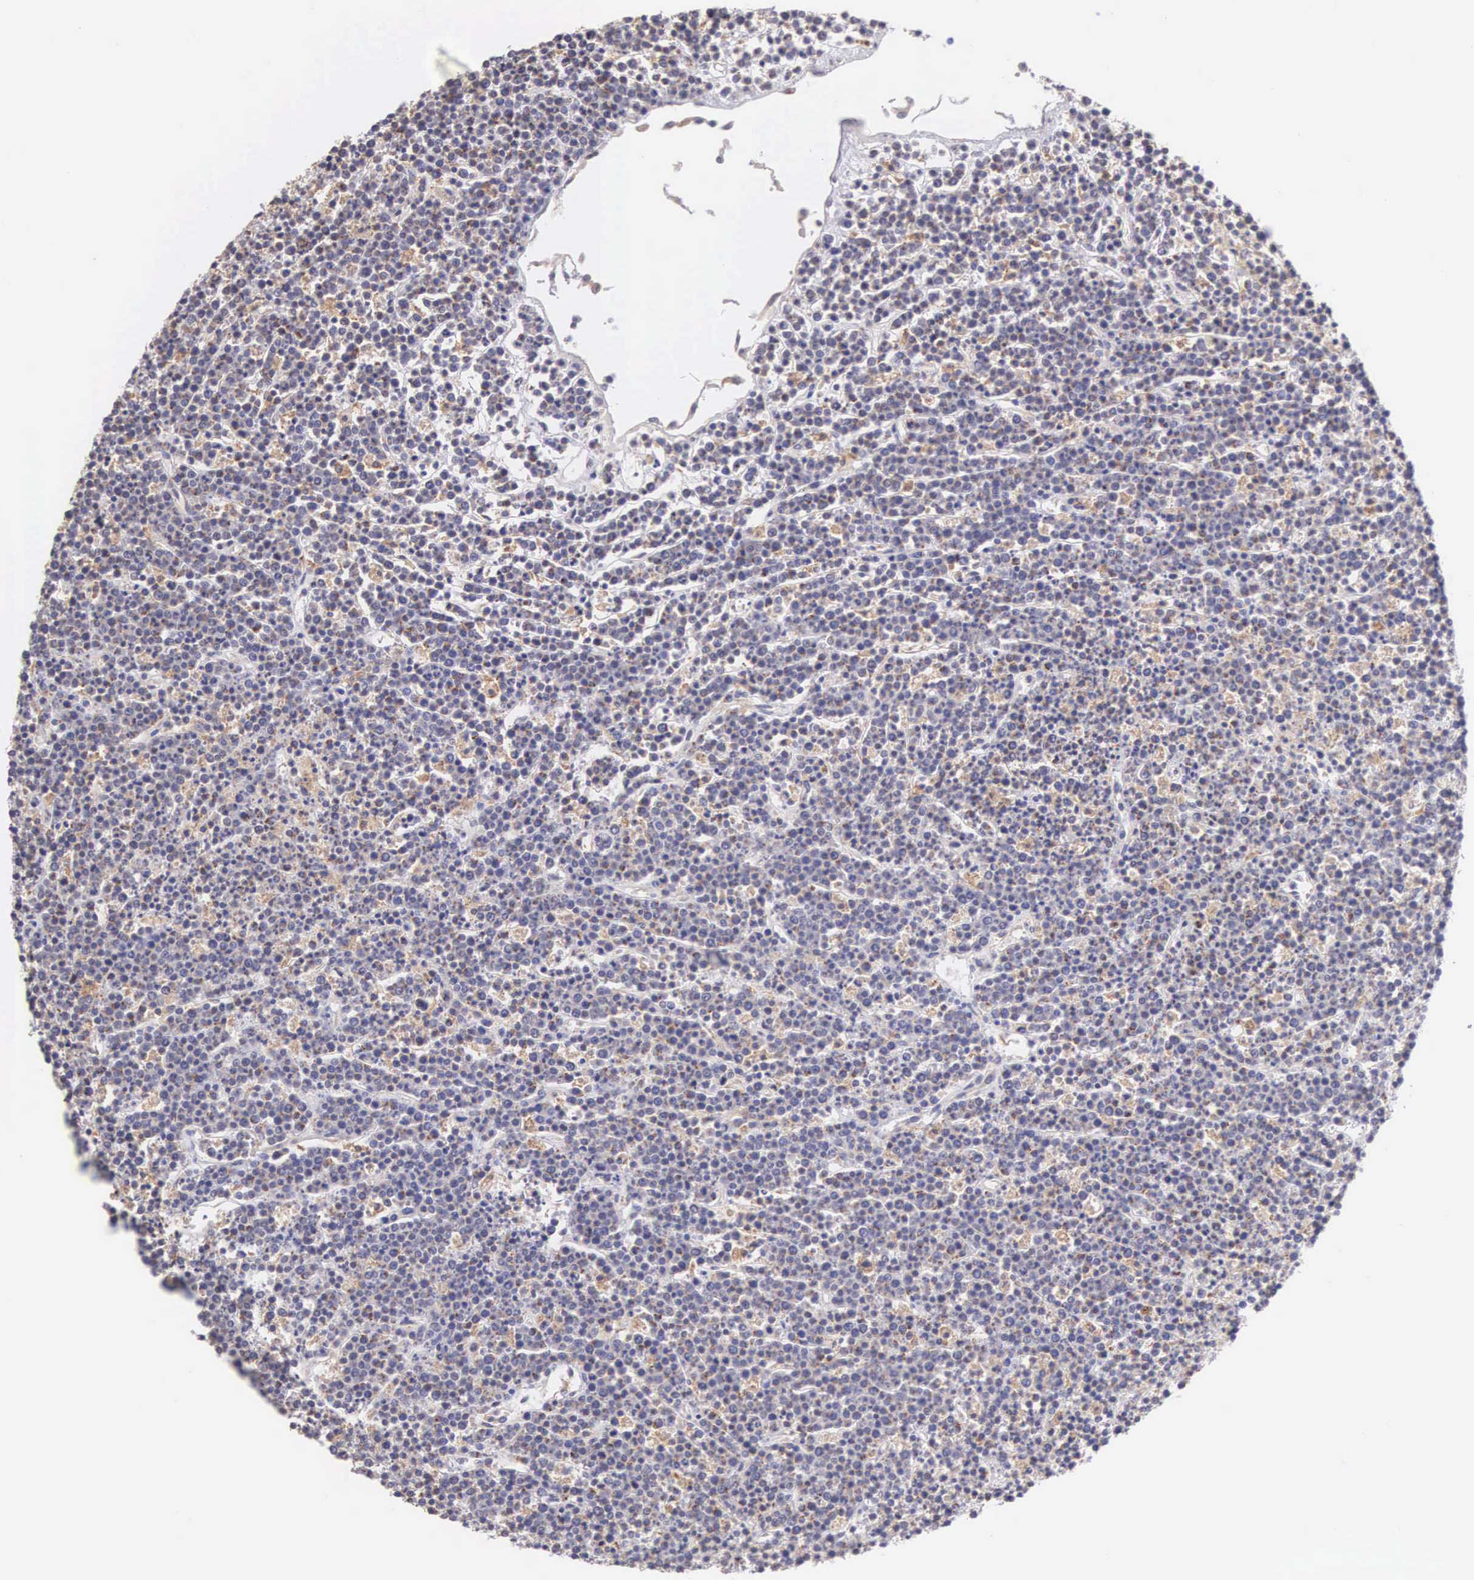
{"staining": {"intensity": "weak", "quantity": "25%-75%", "location": "cytoplasmic/membranous"}, "tissue": "lymphoma", "cell_type": "Tumor cells", "image_type": "cancer", "snomed": [{"axis": "morphology", "description": "Malignant lymphoma, non-Hodgkin's type, High grade"}, {"axis": "topography", "description": "Ovary"}], "caption": "Protein expression analysis of human lymphoma reveals weak cytoplasmic/membranous expression in about 25%-75% of tumor cells.", "gene": "NSDHL", "patient": {"sex": "female", "age": 56}}